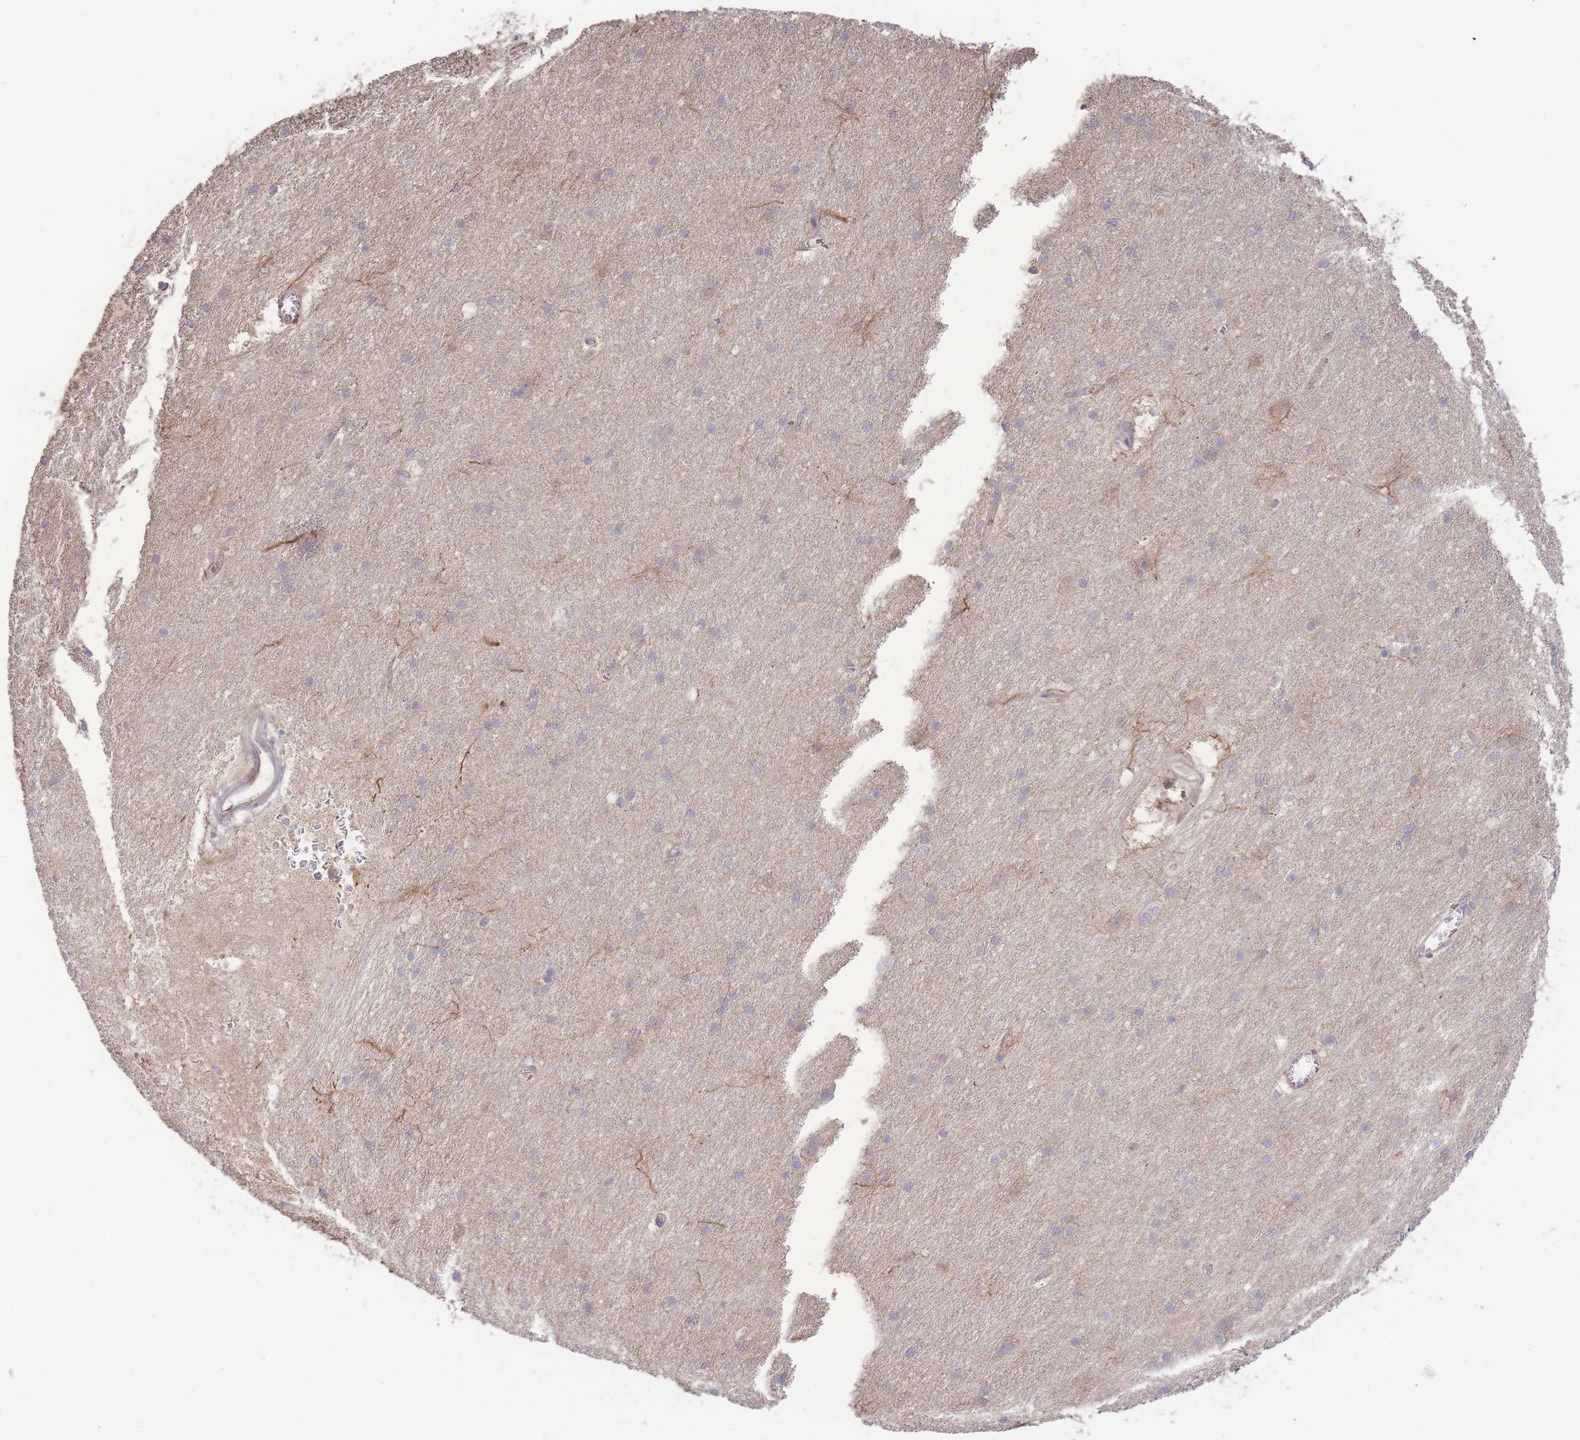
{"staining": {"intensity": "negative", "quantity": "none", "location": "none"}, "tissue": "cerebral cortex", "cell_type": "Endothelial cells", "image_type": "normal", "snomed": [{"axis": "morphology", "description": "Normal tissue, NOS"}, {"axis": "topography", "description": "Cerebral cortex"}], "caption": "DAB (3,3'-diaminobenzidine) immunohistochemical staining of normal human cerebral cortex reveals no significant positivity in endothelial cells. (Brightfield microscopy of DAB (3,3'-diaminobenzidine) IHC at high magnification).", "gene": "STEAP3", "patient": {"sex": "male", "age": 54}}